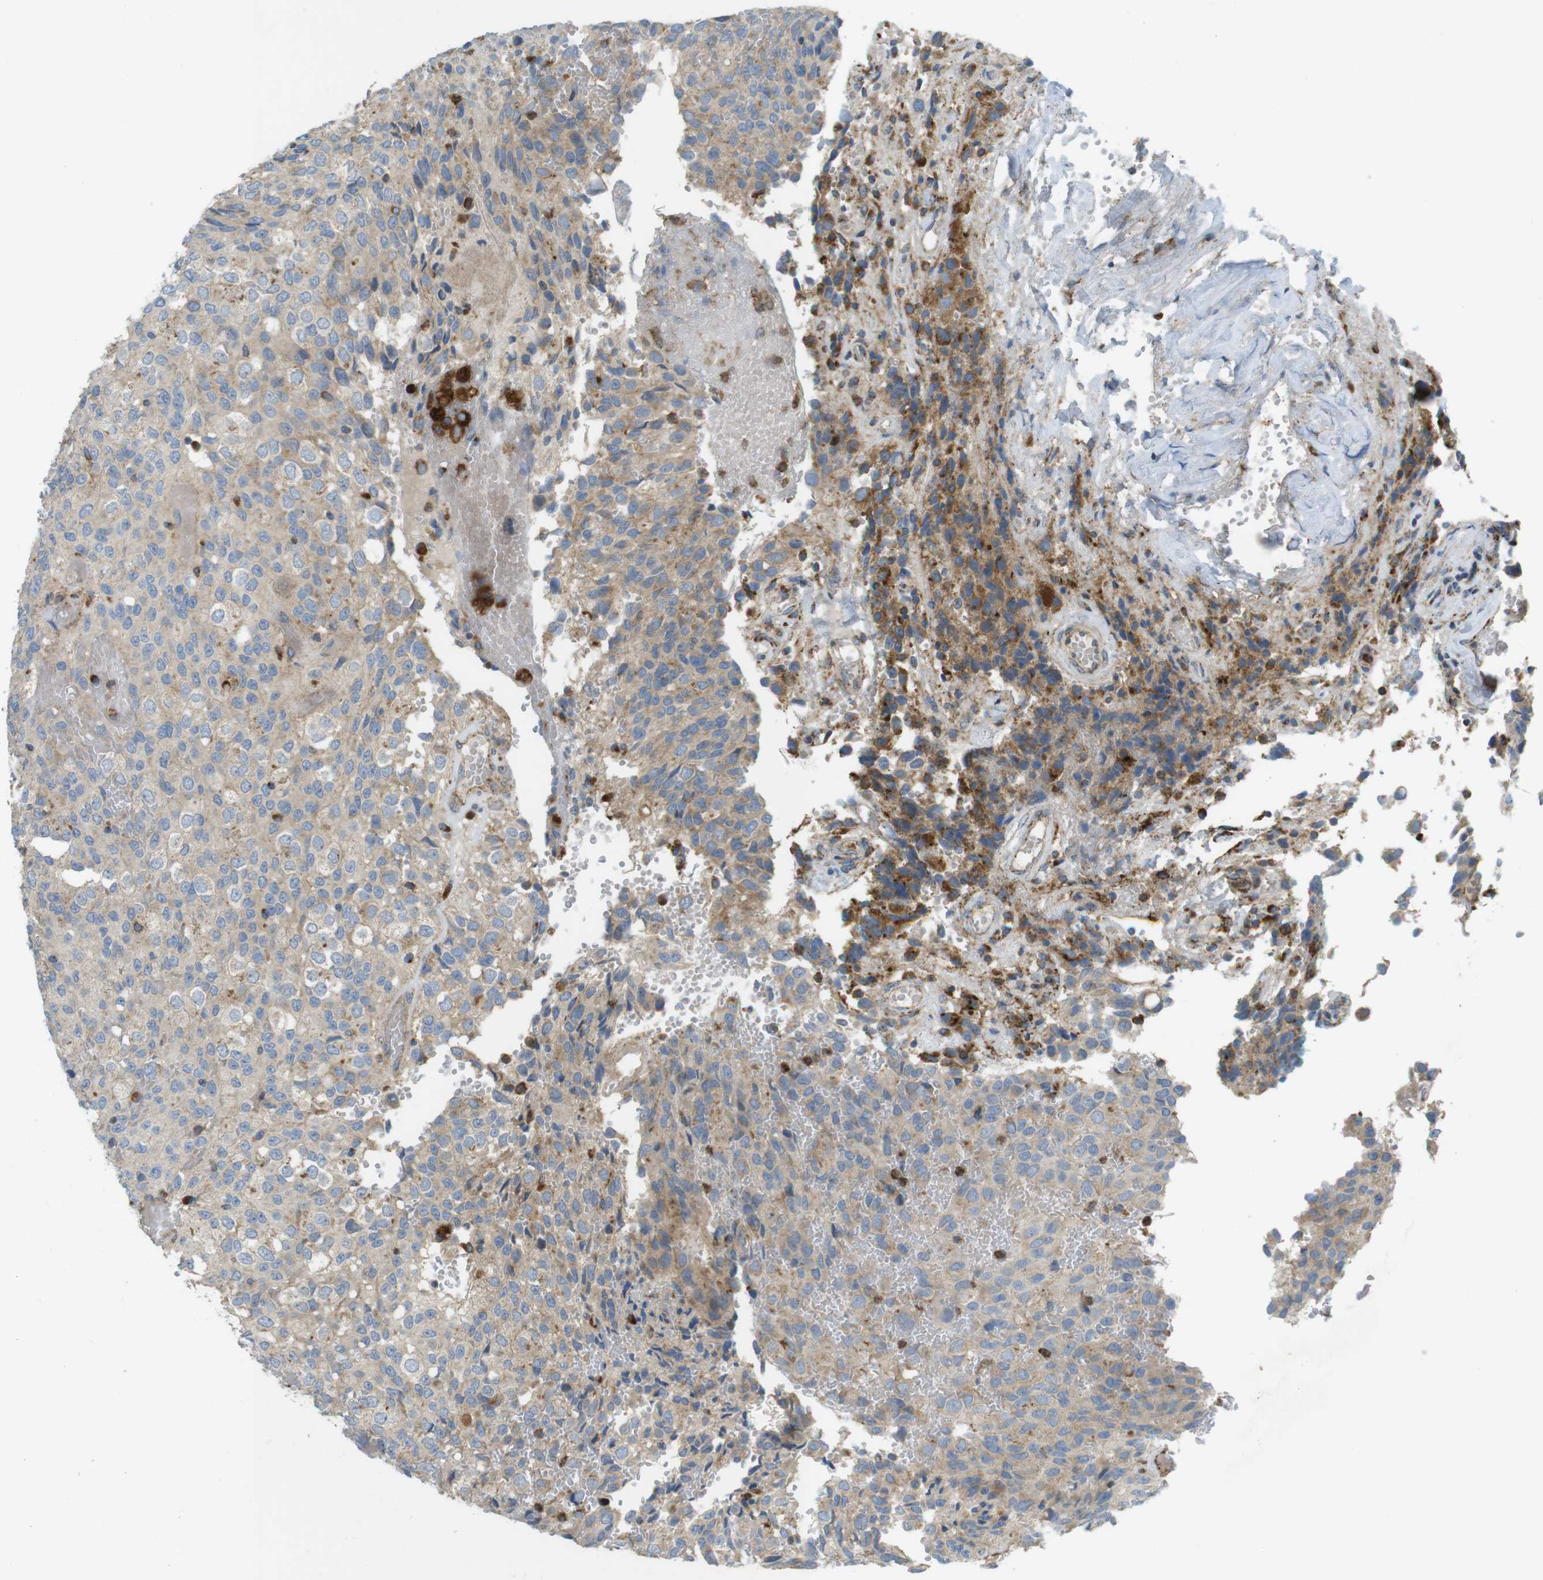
{"staining": {"intensity": "moderate", "quantity": "25%-75%", "location": "cytoplasmic/membranous"}, "tissue": "glioma", "cell_type": "Tumor cells", "image_type": "cancer", "snomed": [{"axis": "morphology", "description": "Glioma, malignant, High grade"}, {"axis": "topography", "description": "Brain"}], "caption": "Tumor cells reveal moderate cytoplasmic/membranous staining in approximately 25%-75% of cells in malignant glioma (high-grade).", "gene": "LAMP1", "patient": {"sex": "male", "age": 32}}